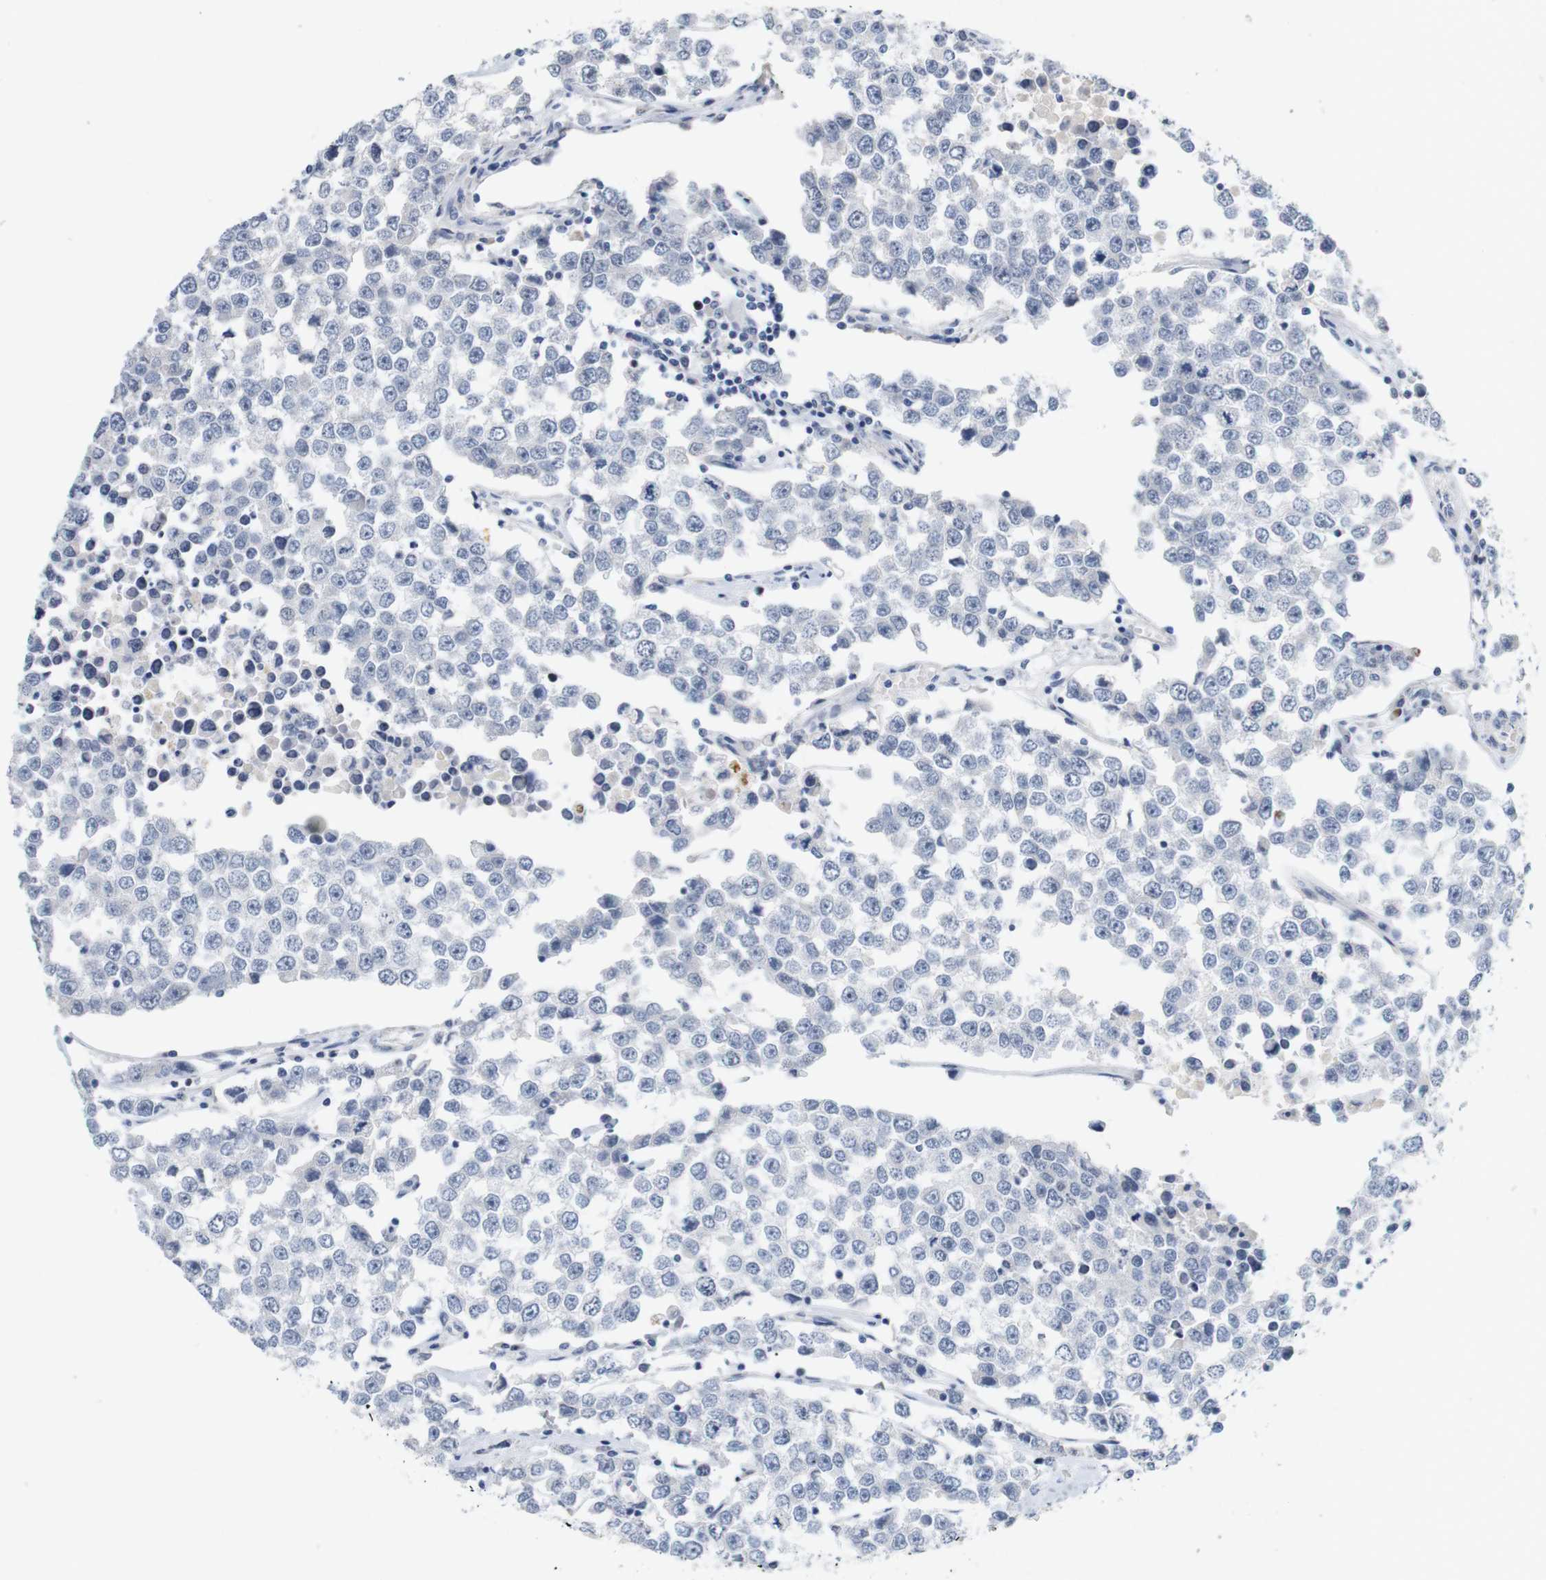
{"staining": {"intensity": "negative", "quantity": "none", "location": "none"}, "tissue": "testis cancer", "cell_type": "Tumor cells", "image_type": "cancer", "snomed": [{"axis": "morphology", "description": "Seminoma, NOS"}, {"axis": "morphology", "description": "Carcinoma, Embryonal, NOS"}, {"axis": "topography", "description": "Testis"}], "caption": "Testis cancer (embryonal carcinoma) was stained to show a protein in brown. There is no significant expression in tumor cells.", "gene": "CYB561", "patient": {"sex": "male", "age": 52}}